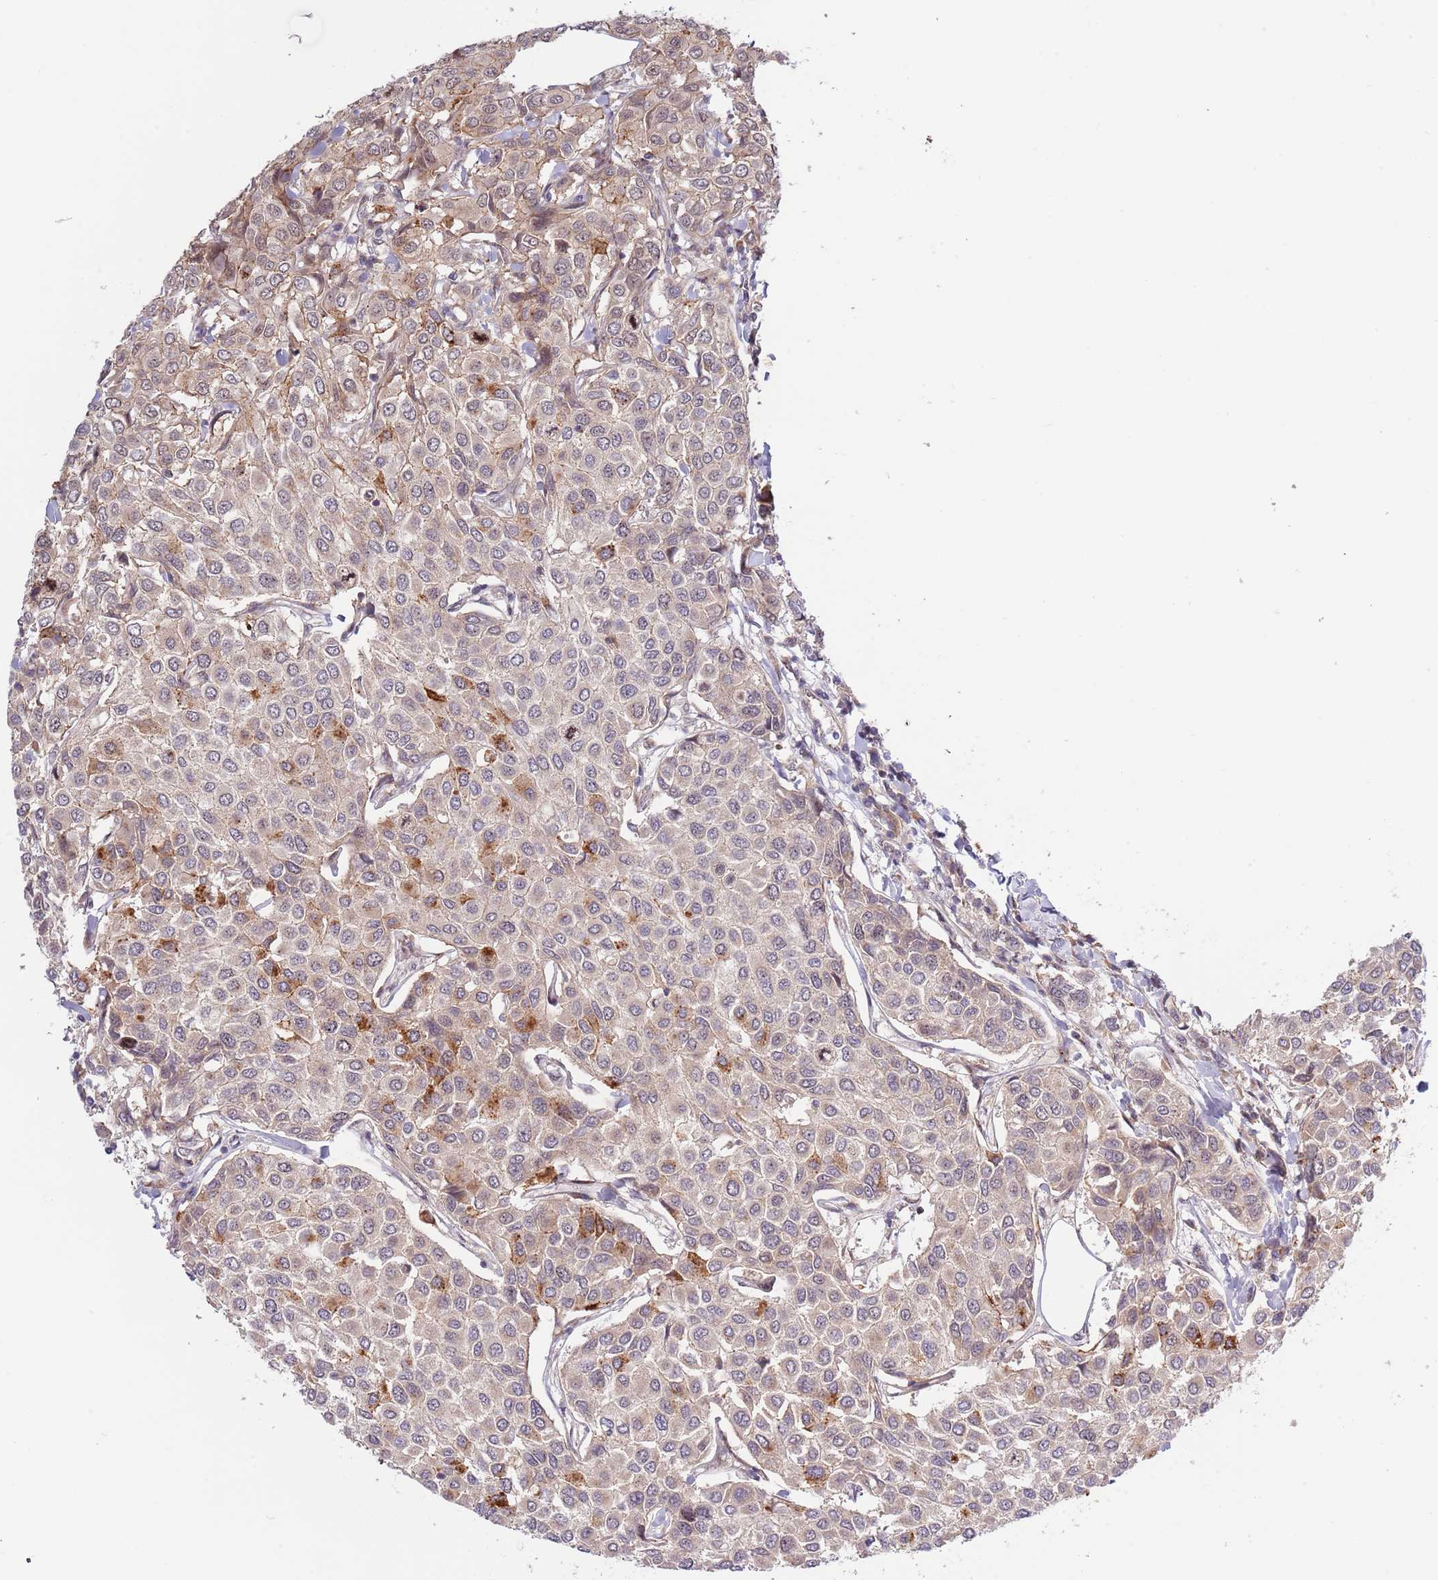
{"staining": {"intensity": "moderate", "quantity": "<25%", "location": "cytoplasmic/membranous"}, "tissue": "breast cancer", "cell_type": "Tumor cells", "image_type": "cancer", "snomed": [{"axis": "morphology", "description": "Duct carcinoma"}, {"axis": "topography", "description": "Breast"}], "caption": "IHC of breast intraductal carcinoma reveals low levels of moderate cytoplasmic/membranous expression in approximately <25% of tumor cells. (DAB IHC, brown staining for protein, blue staining for nuclei).", "gene": "PRR16", "patient": {"sex": "female", "age": 55}}